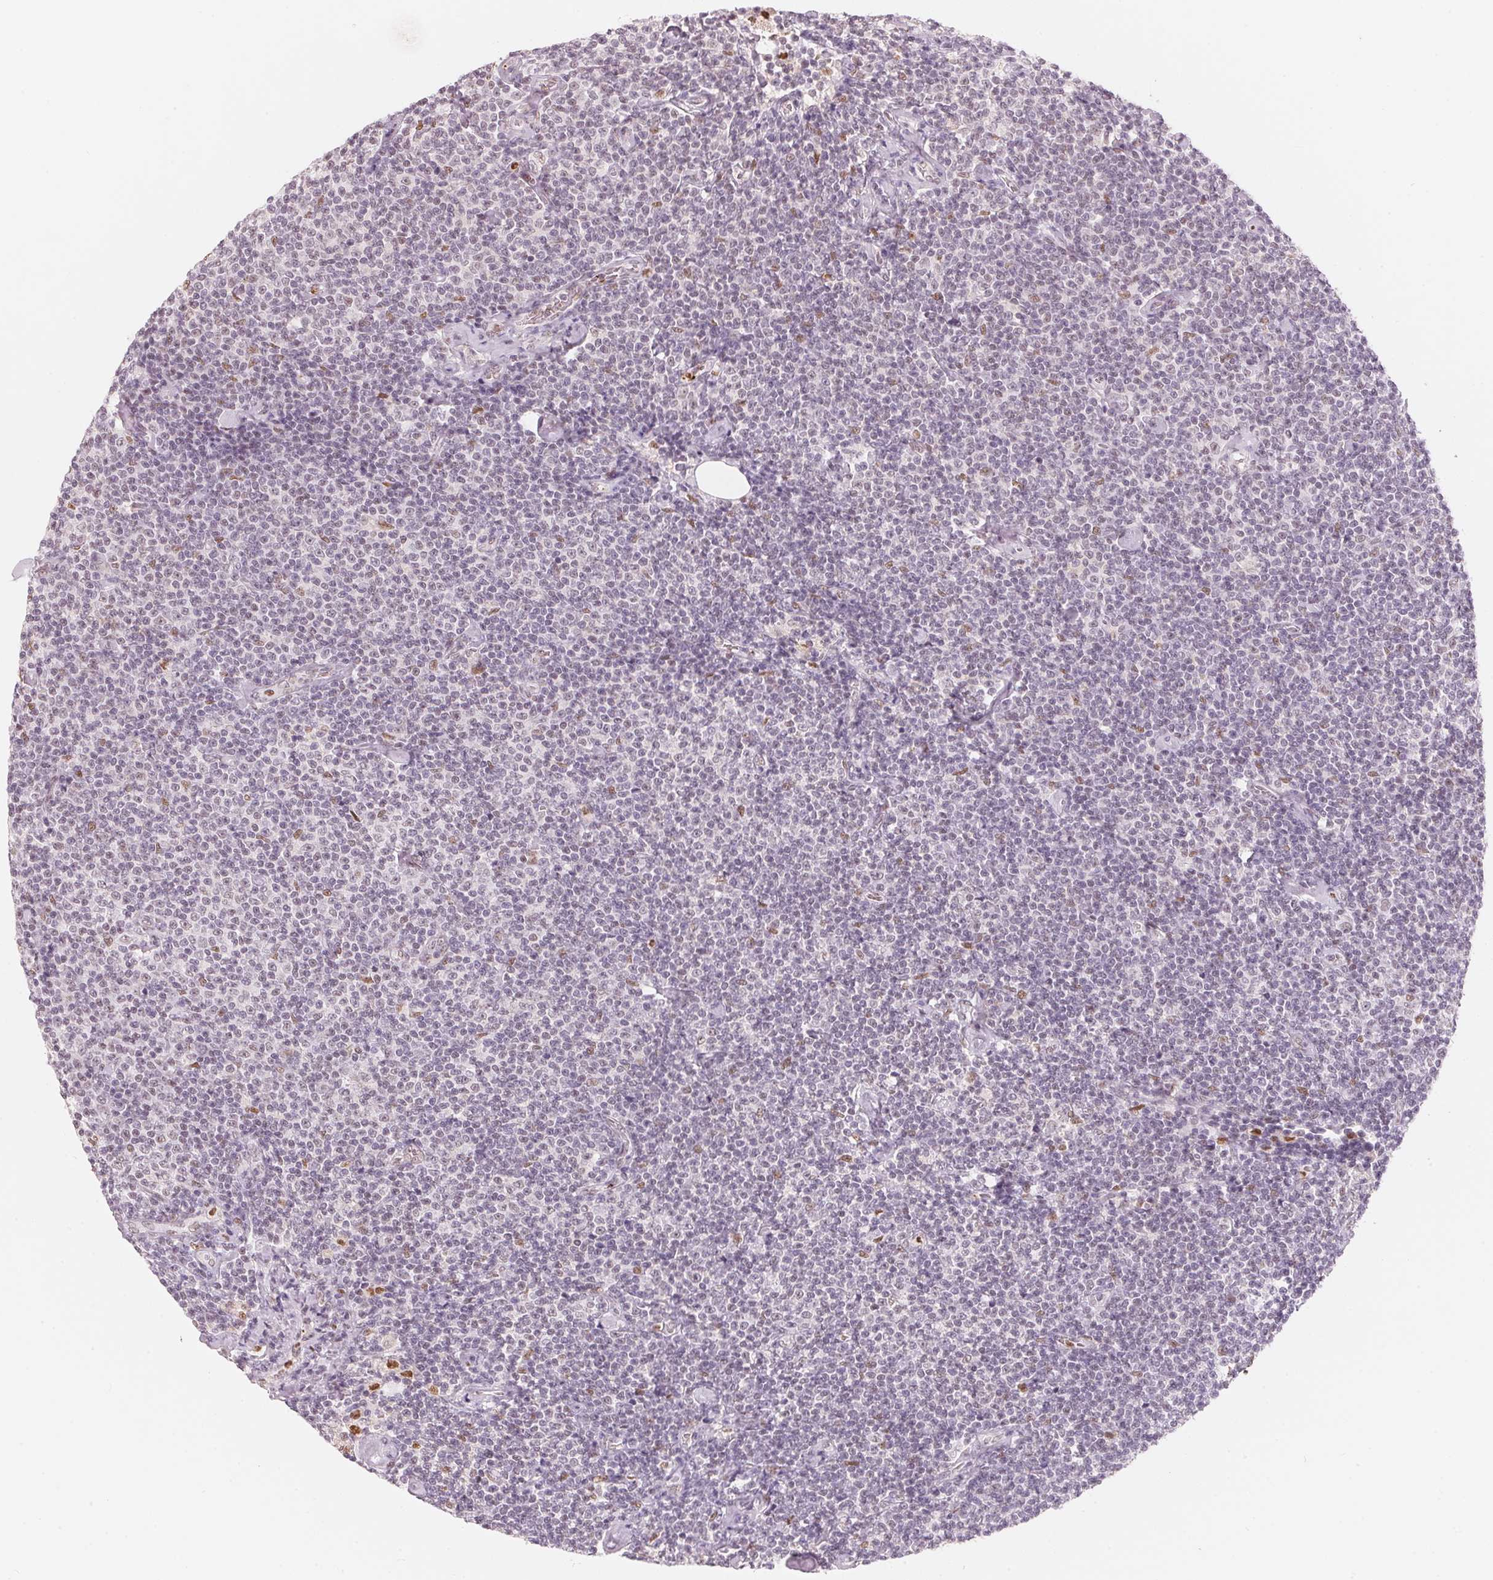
{"staining": {"intensity": "negative", "quantity": "none", "location": "none"}, "tissue": "lymphoma", "cell_type": "Tumor cells", "image_type": "cancer", "snomed": [{"axis": "morphology", "description": "Malignant lymphoma, non-Hodgkin's type, Low grade"}, {"axis": "topography", "description": "Lymph node"}], "caption": "Immunohistochemical staining of malignant lymphoma, non-Hodgkin's type (low-grade) shows no significant positivity in tumor cells. The staining is performed using DAB brown chromogen with nuclei counter-stained in using hematoxylin.", "gene": "ARHGAP22", "patient": {"sex": "male", "age": 81}}